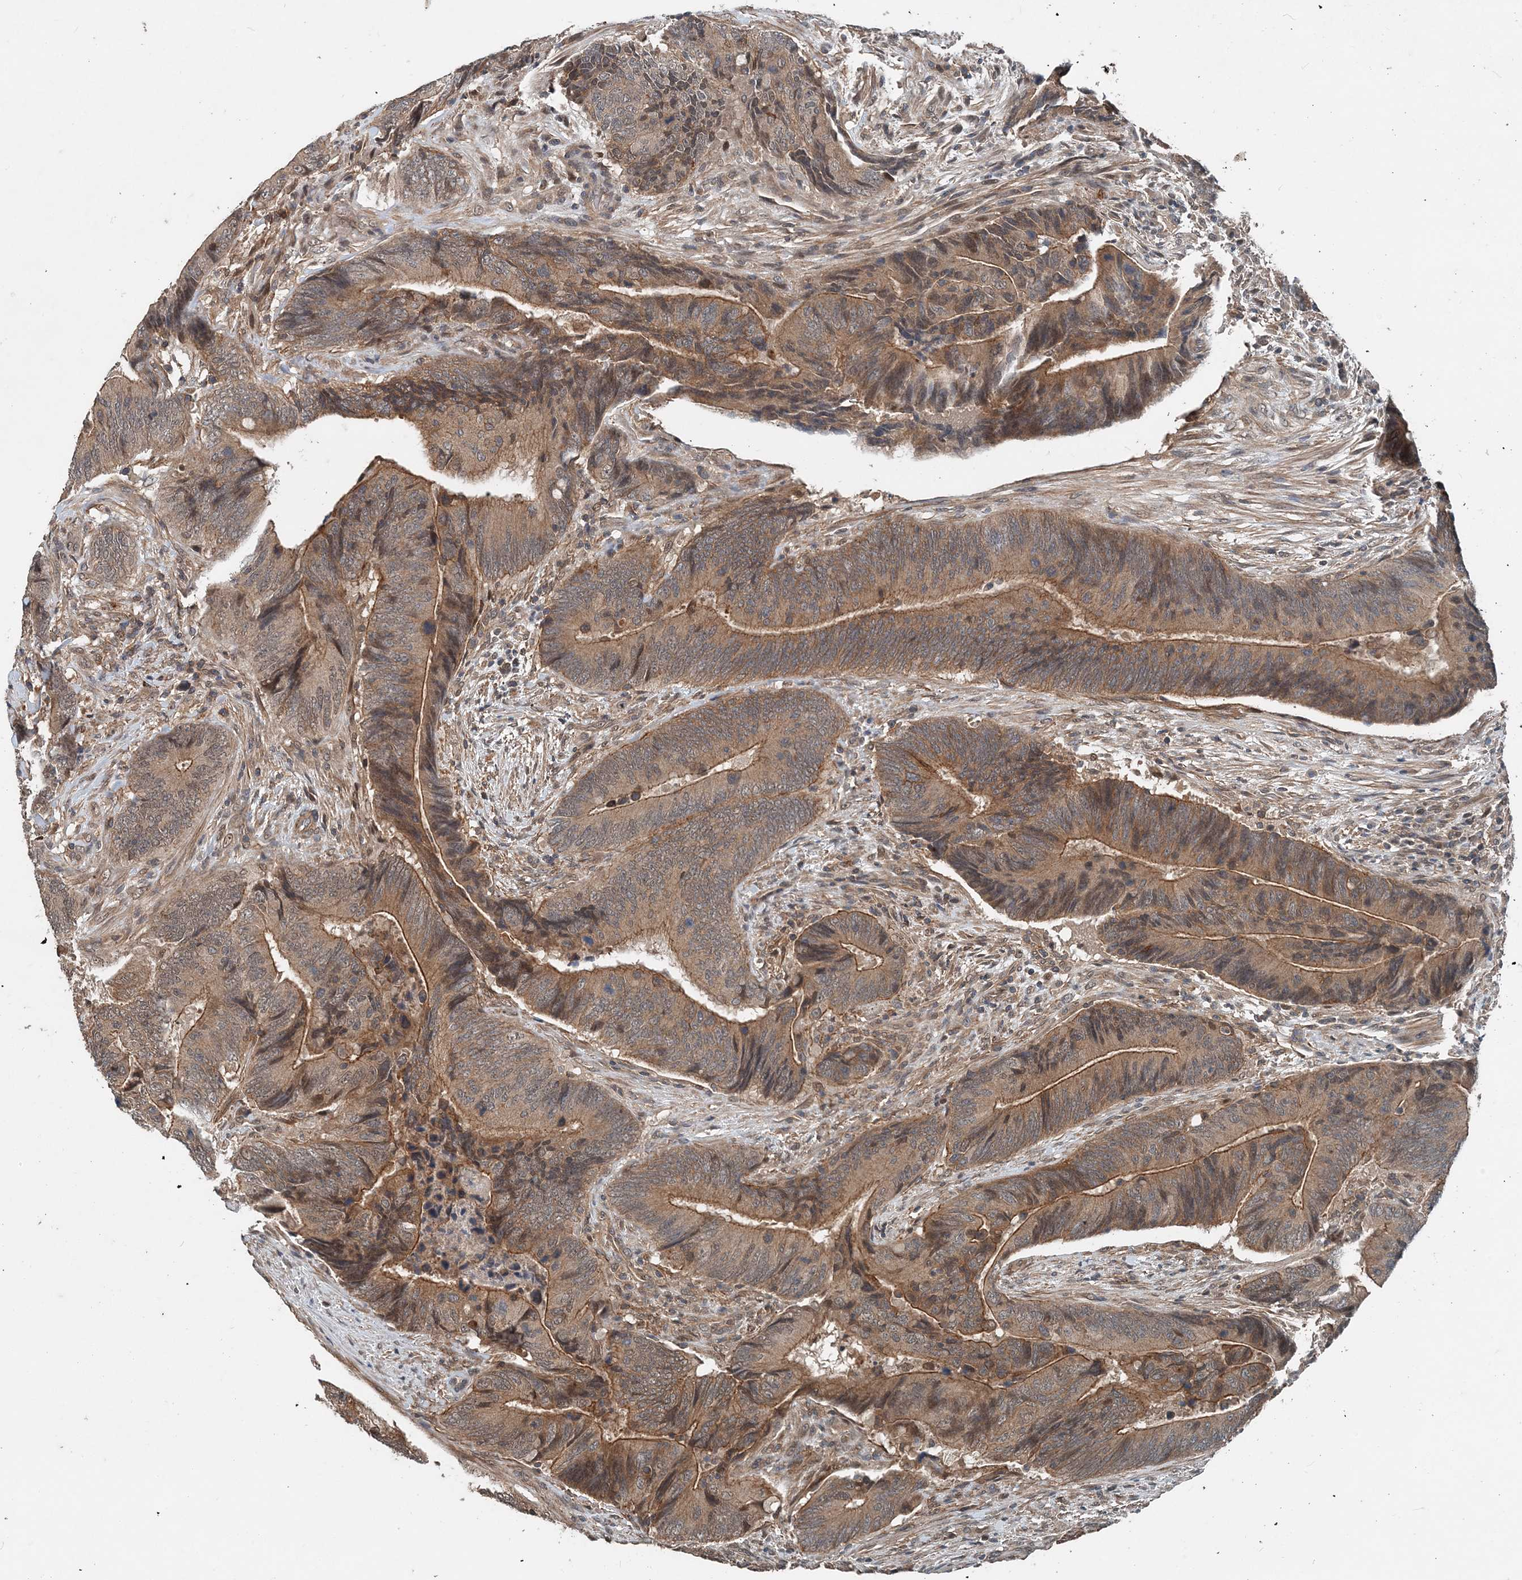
{"staining": {"intensity": "moderate", "quantity": ">75%", "location": "cytoplasmic/membranous"}, "tissue": "colorectal cancer", "cell_type": "Tumor cells", "image_type": "cancer", "snomed": [{"axis": "morphology", "description": "Normal tissue, NOS"}, {"axis": "morphology", "description": "Adenocarcinoma, NOS"}, {"axis": "topography", "description": "Colon"}], "caption": "An image showing moderate cytoplasmic/membranous expression in about >75% of tumor cells in colorectal cancer (adenocarcinoma), as visualized by brown immunohistochemical staining.", "gene": "SMPD3", "patient": {"sex": "male", "age": 56}}